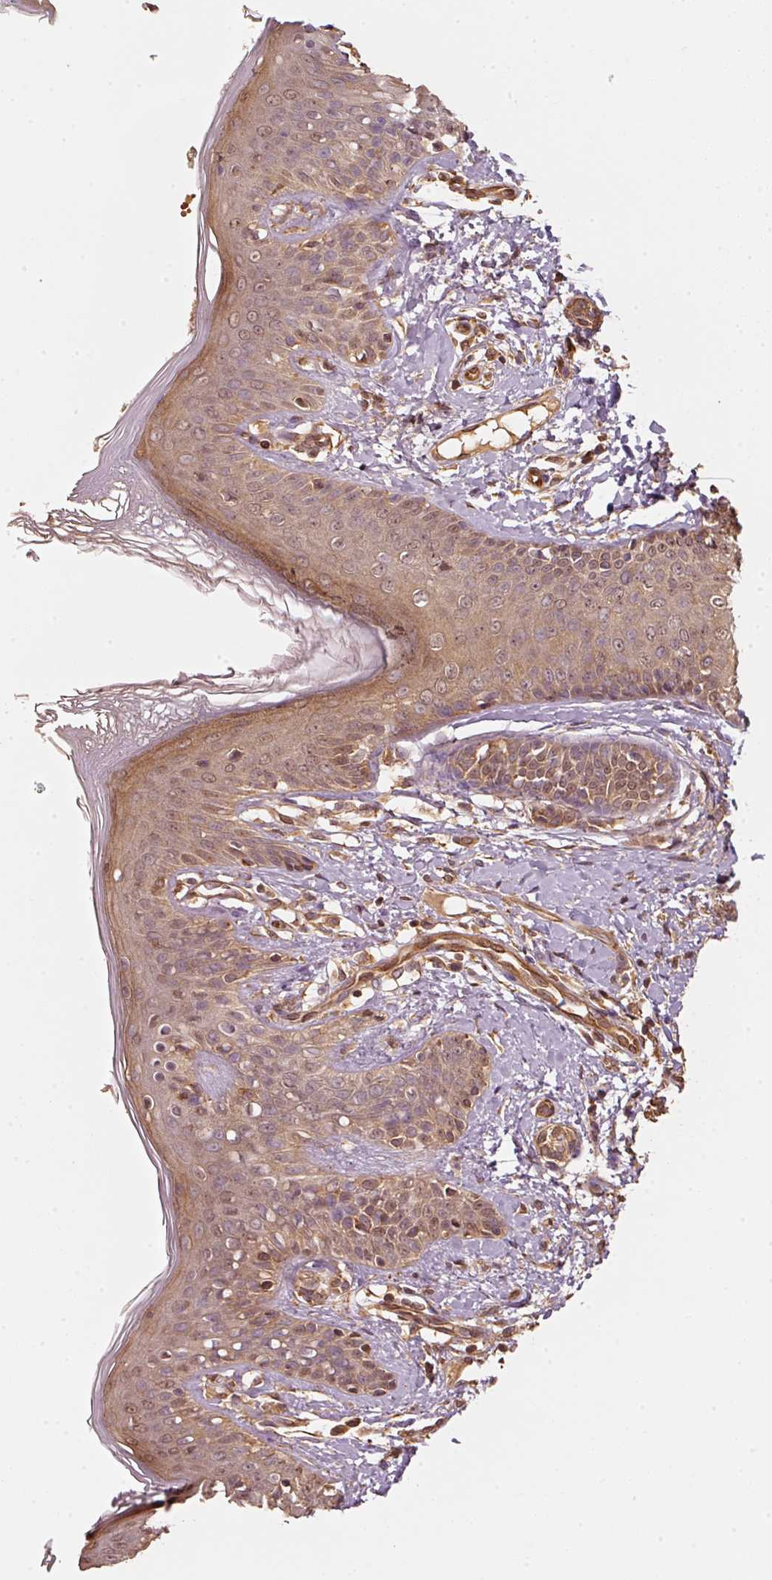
{"staining": {"intensity": "strong", "quantity": ">75%", "location": "cytoplasmic/membranous"}, "tissue": "skin", "cell_type": "Fibroblasts", "image_type": "normal", "snomed": [{"axis": "morphology", "description": "Normal tissue, NOS"}, {"axis": "topography", "description": "Skin"}], "caption": "Immunohistochemical staining of benign skin exhibits strong cytoplasmic/membranous protein positivity in about >75% of fibroblasts. (brown staining indicates protein expression, while blue staining denotes nuclei).", "gene": "STAU1", "patient": {"sex": "male", "age": 16}}